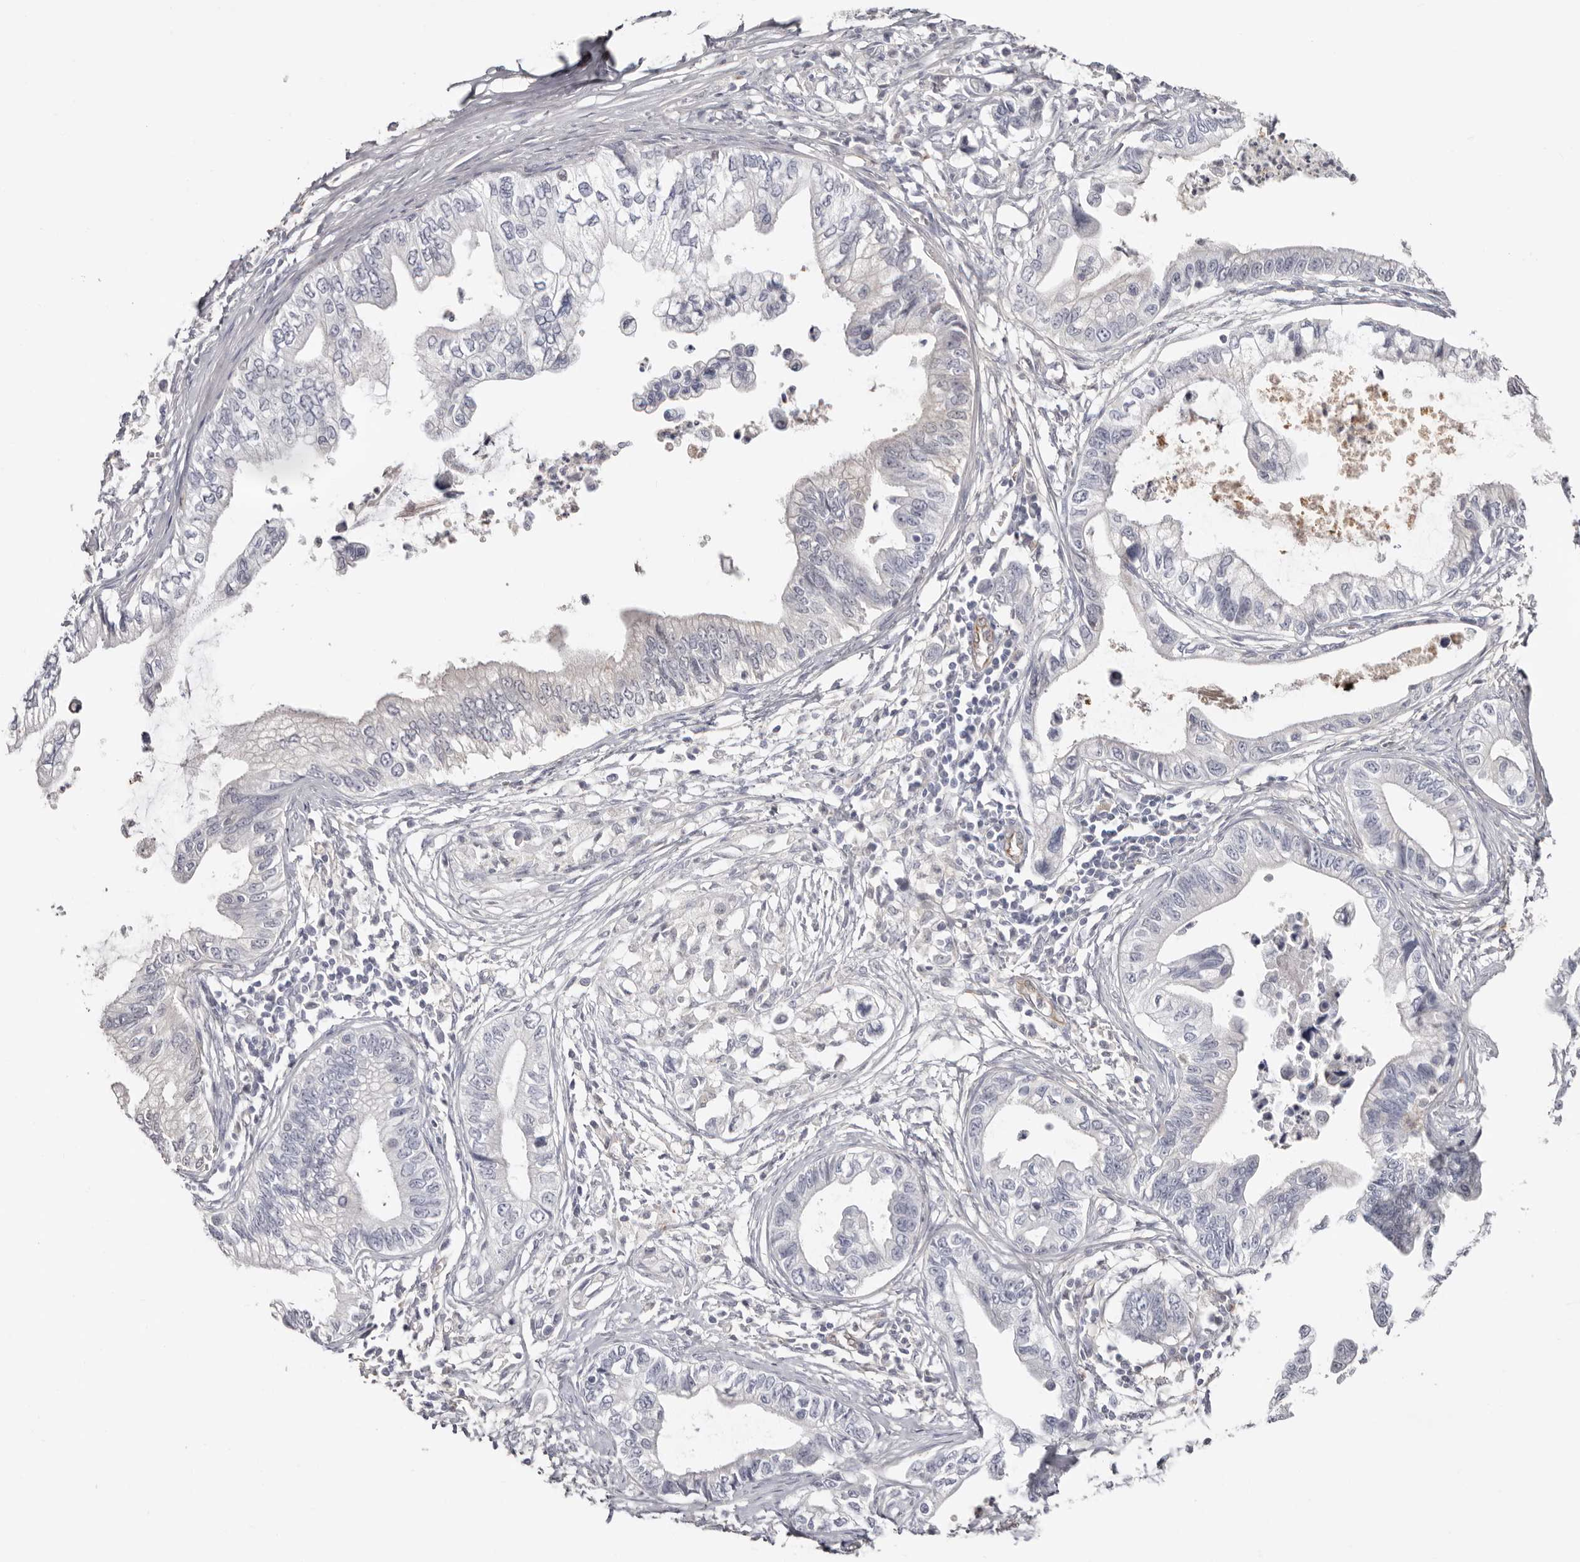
{"staining": {"intensity": "negative", "quantity": "none", "location": "none"}, "tissue": "pancreatic cancer", "cell_type": "Tumor cells", "image_type": "cancer", "snomed": [{"axis": "morphology", "description": "Adenocarcinoma, NOS"}, {"axis": "topography", "description": "Pancreas"}], "caption": "Pancreatic cancer (adenocarcinoma) was stained to show a protein in brown. There is no significant positivity in tumor cells. (DAB immunohistochemistry, high magnification).", "gene": "PKDCC", "patient": {"sex": "male", "age": 56}}